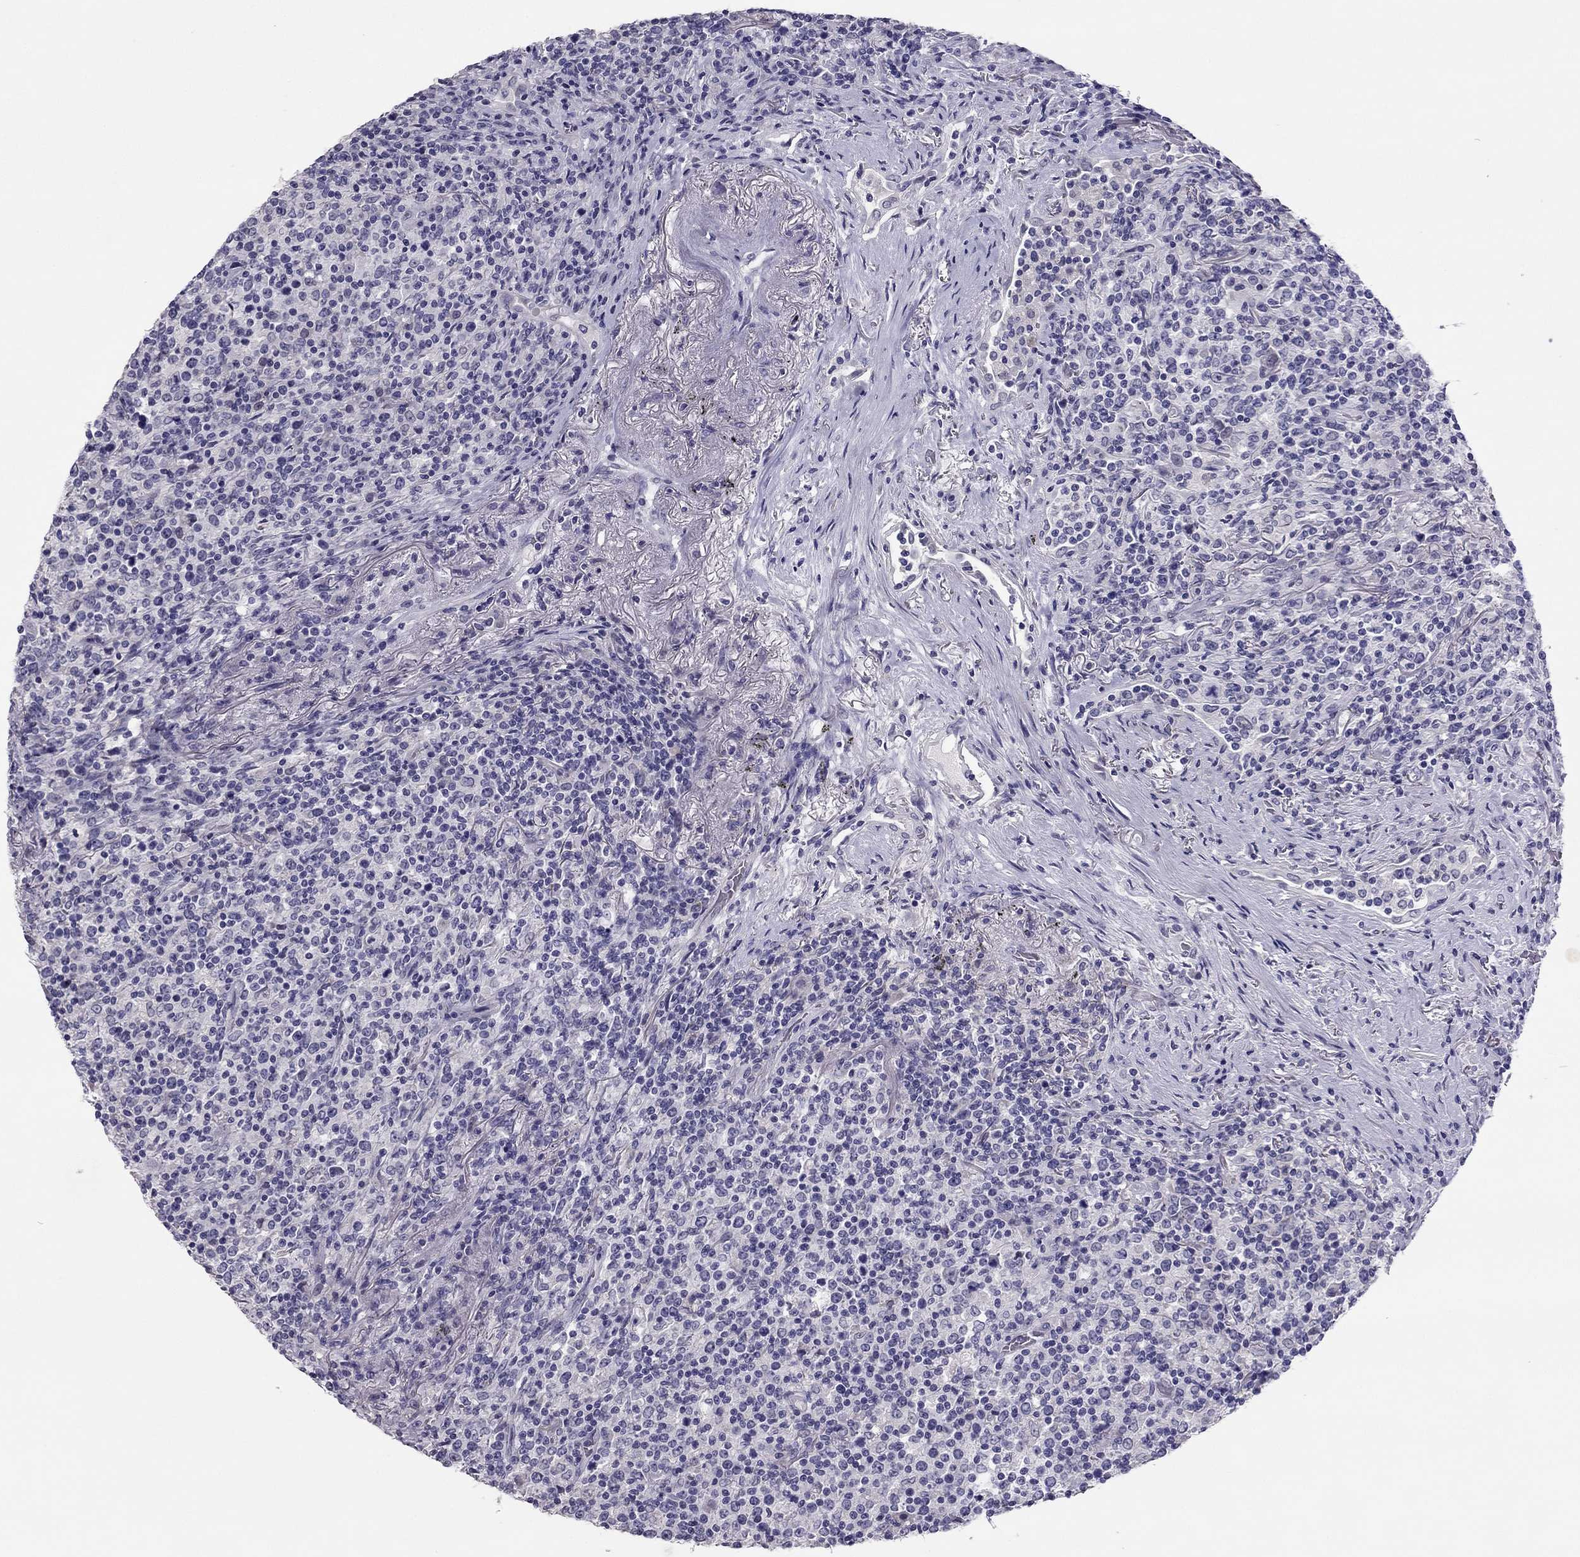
{"staining": {"intensity": "negative", "quantity": "none", "location": "none"}, "tissue": "lymphoma", "cell_type": "Tumor cells", "image_type": "cancer", "snomed": [{"axis": "morphology", "description": "Malignant lymphoma, non-Hodgkin's type, High grade"}, {"axis": "topography", "description": "Lung"}], "caption": "High-grade malignant lymphoma, non-Hodgkin's type was stained to show a protein in brown. There is no significant positivity in tumor cells. (Stains: DAB immunohistochemistry with hematoxylin counter stain, Microscopy: brightfield microscopy at high magnification).", "gene": "RHO", "patient": {"sex": "male", "age": 79}}